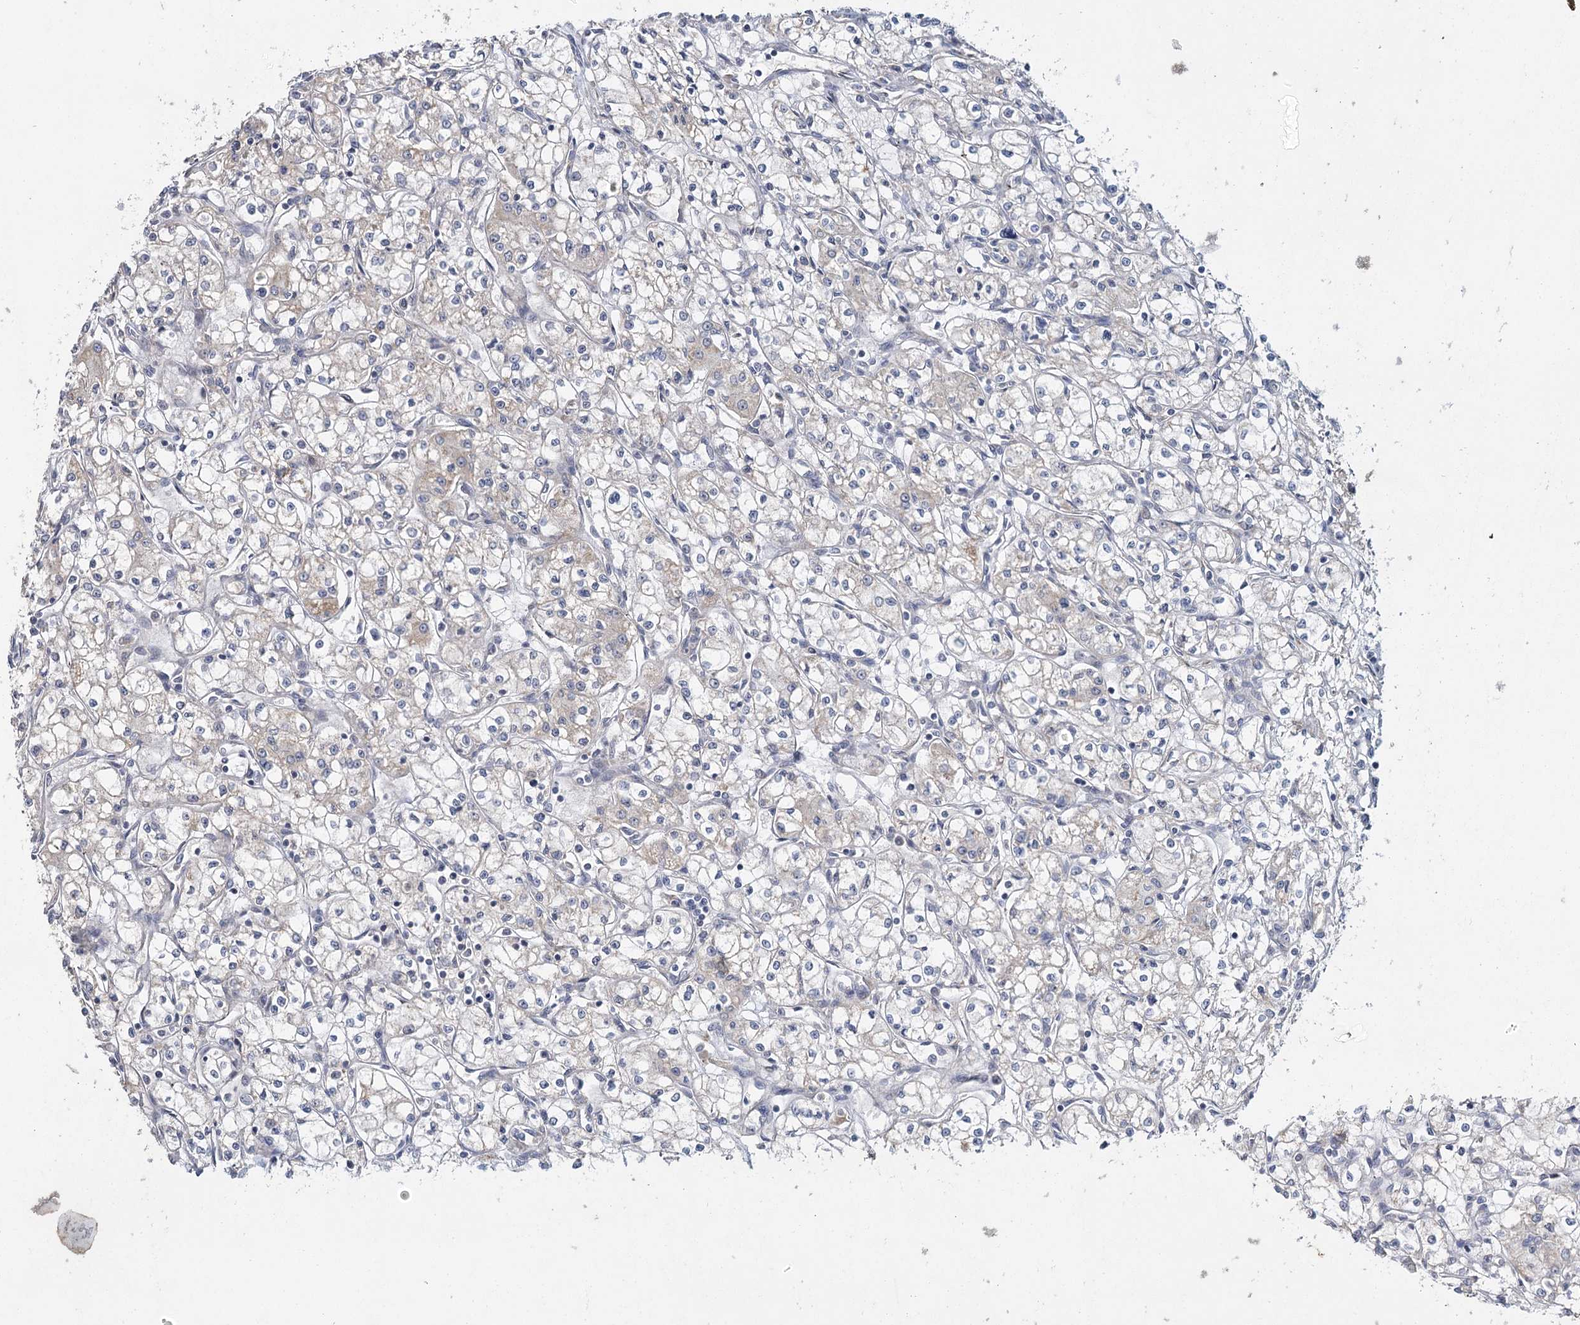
{"staining": {"intensity": "negative", "quantity": "none", "location": "none"}, "tissue": "renal cancer", "cell_type": "Tumor cells", "image_type": "cancer", "snomed": [{"axis": "morphology", "description": "Adenocarcinoma, NOS"}, {"axis": "topography", "description": "Kidney"}], "caption": "A high-resolution photomicrograph shows immunohistochemistry (IHC) staining of renal cancer, which shows no significant expression in tumor cells.", "gene": "MRPL44", "patient": {"sex": "male", "age": 59}}